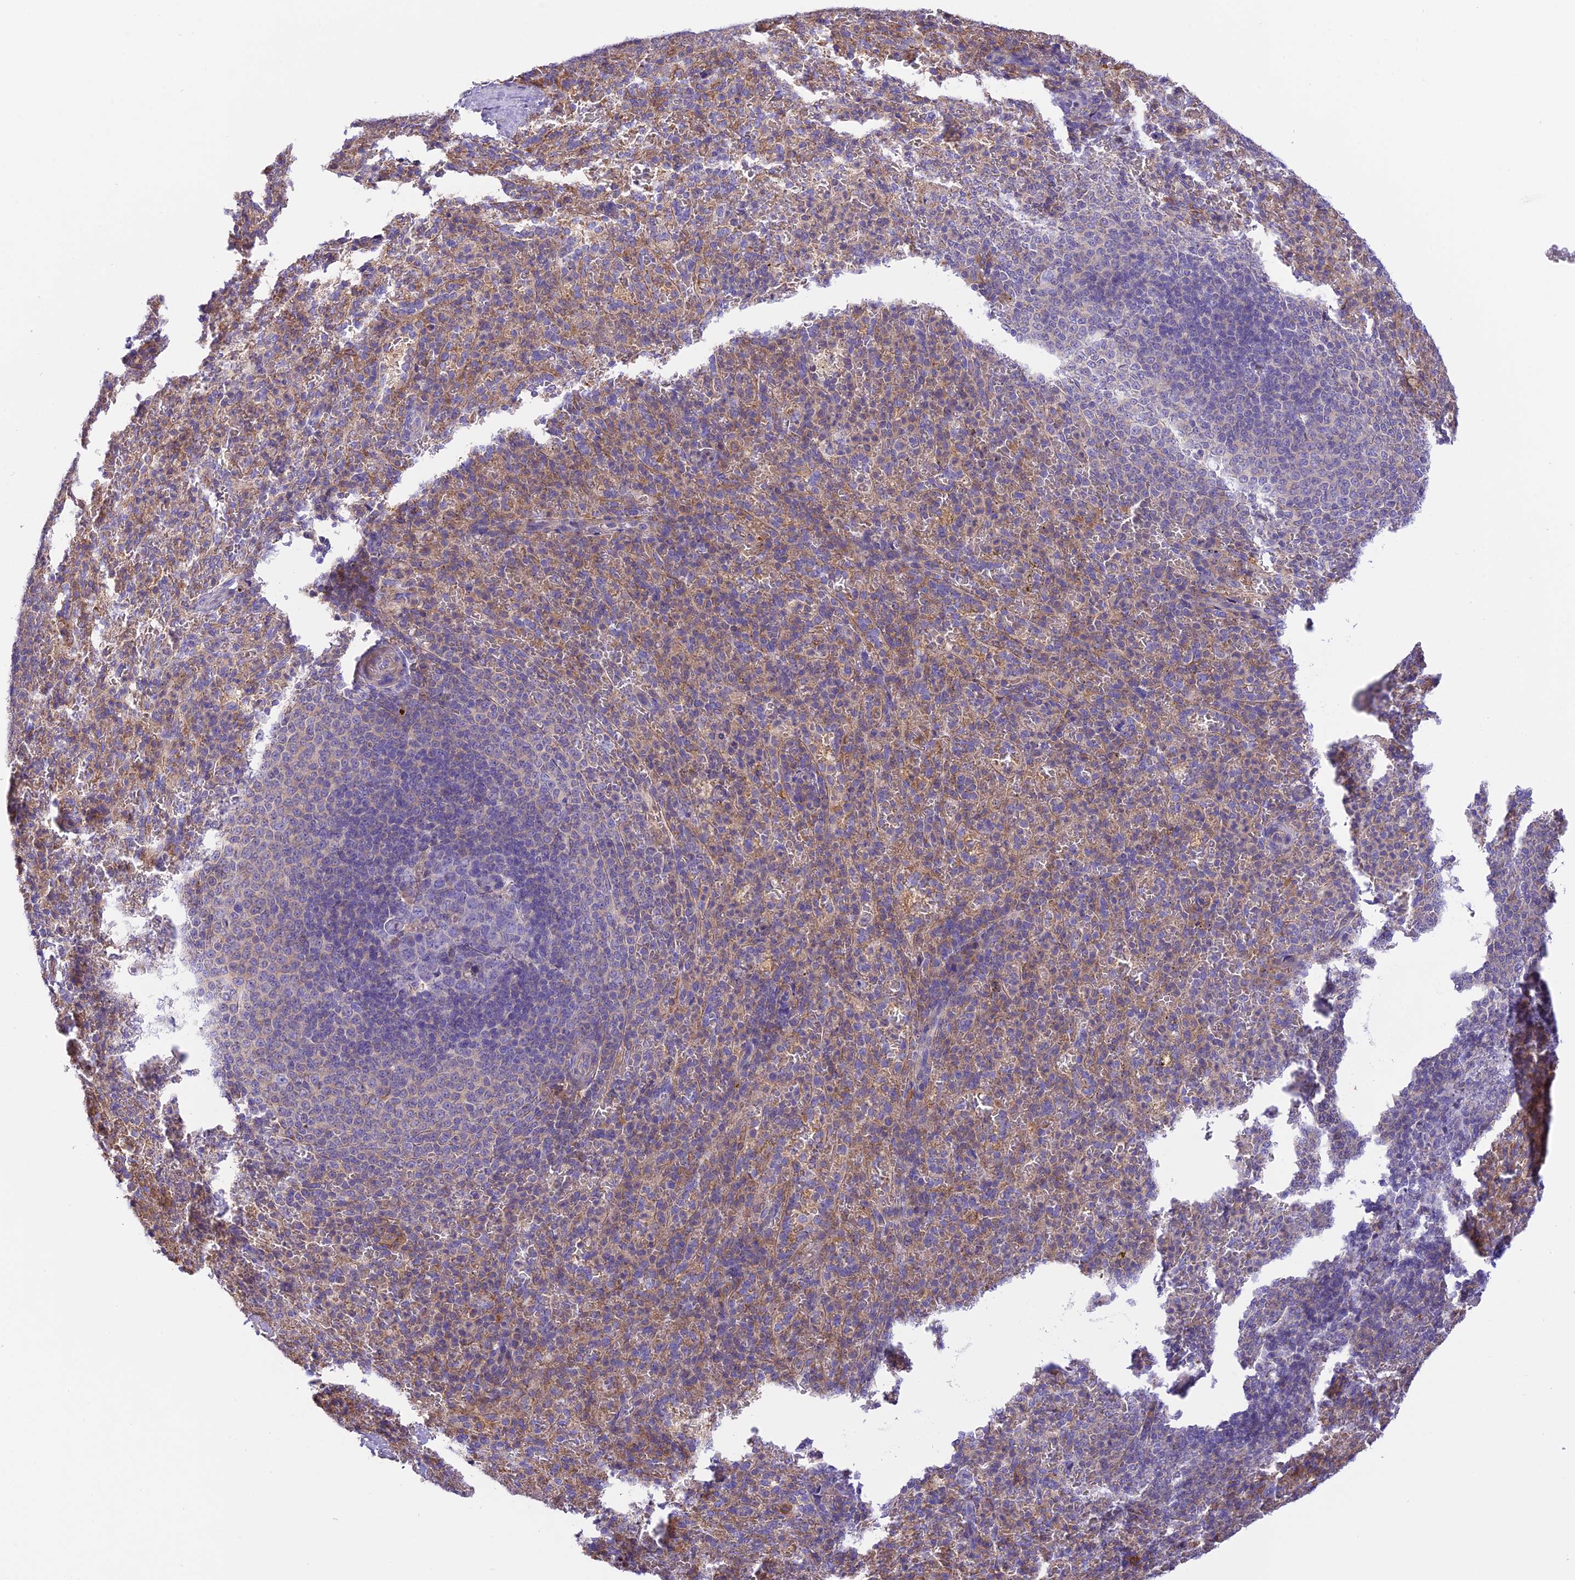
{"staining": {"intensity": "moderate", "quantity": "<25%", "location": "cytoplasmic/membranous"}, "tissue": "spleen", "cell_type": "Cells in red pulp", "image_type": "normal", "snomed": [{"axis": "morphology", "description": "Normal tissue, NOS"}, {"axis": "topography", "description": "Spleen"}], "caption": "Cells in red pulp demonstrate low levels of moderate cytoplasmic/membranous staining in approximately <25% of cells in normal spleen.", "gene": "CORO7", "patient": {"sex": "female", "age": 21}}